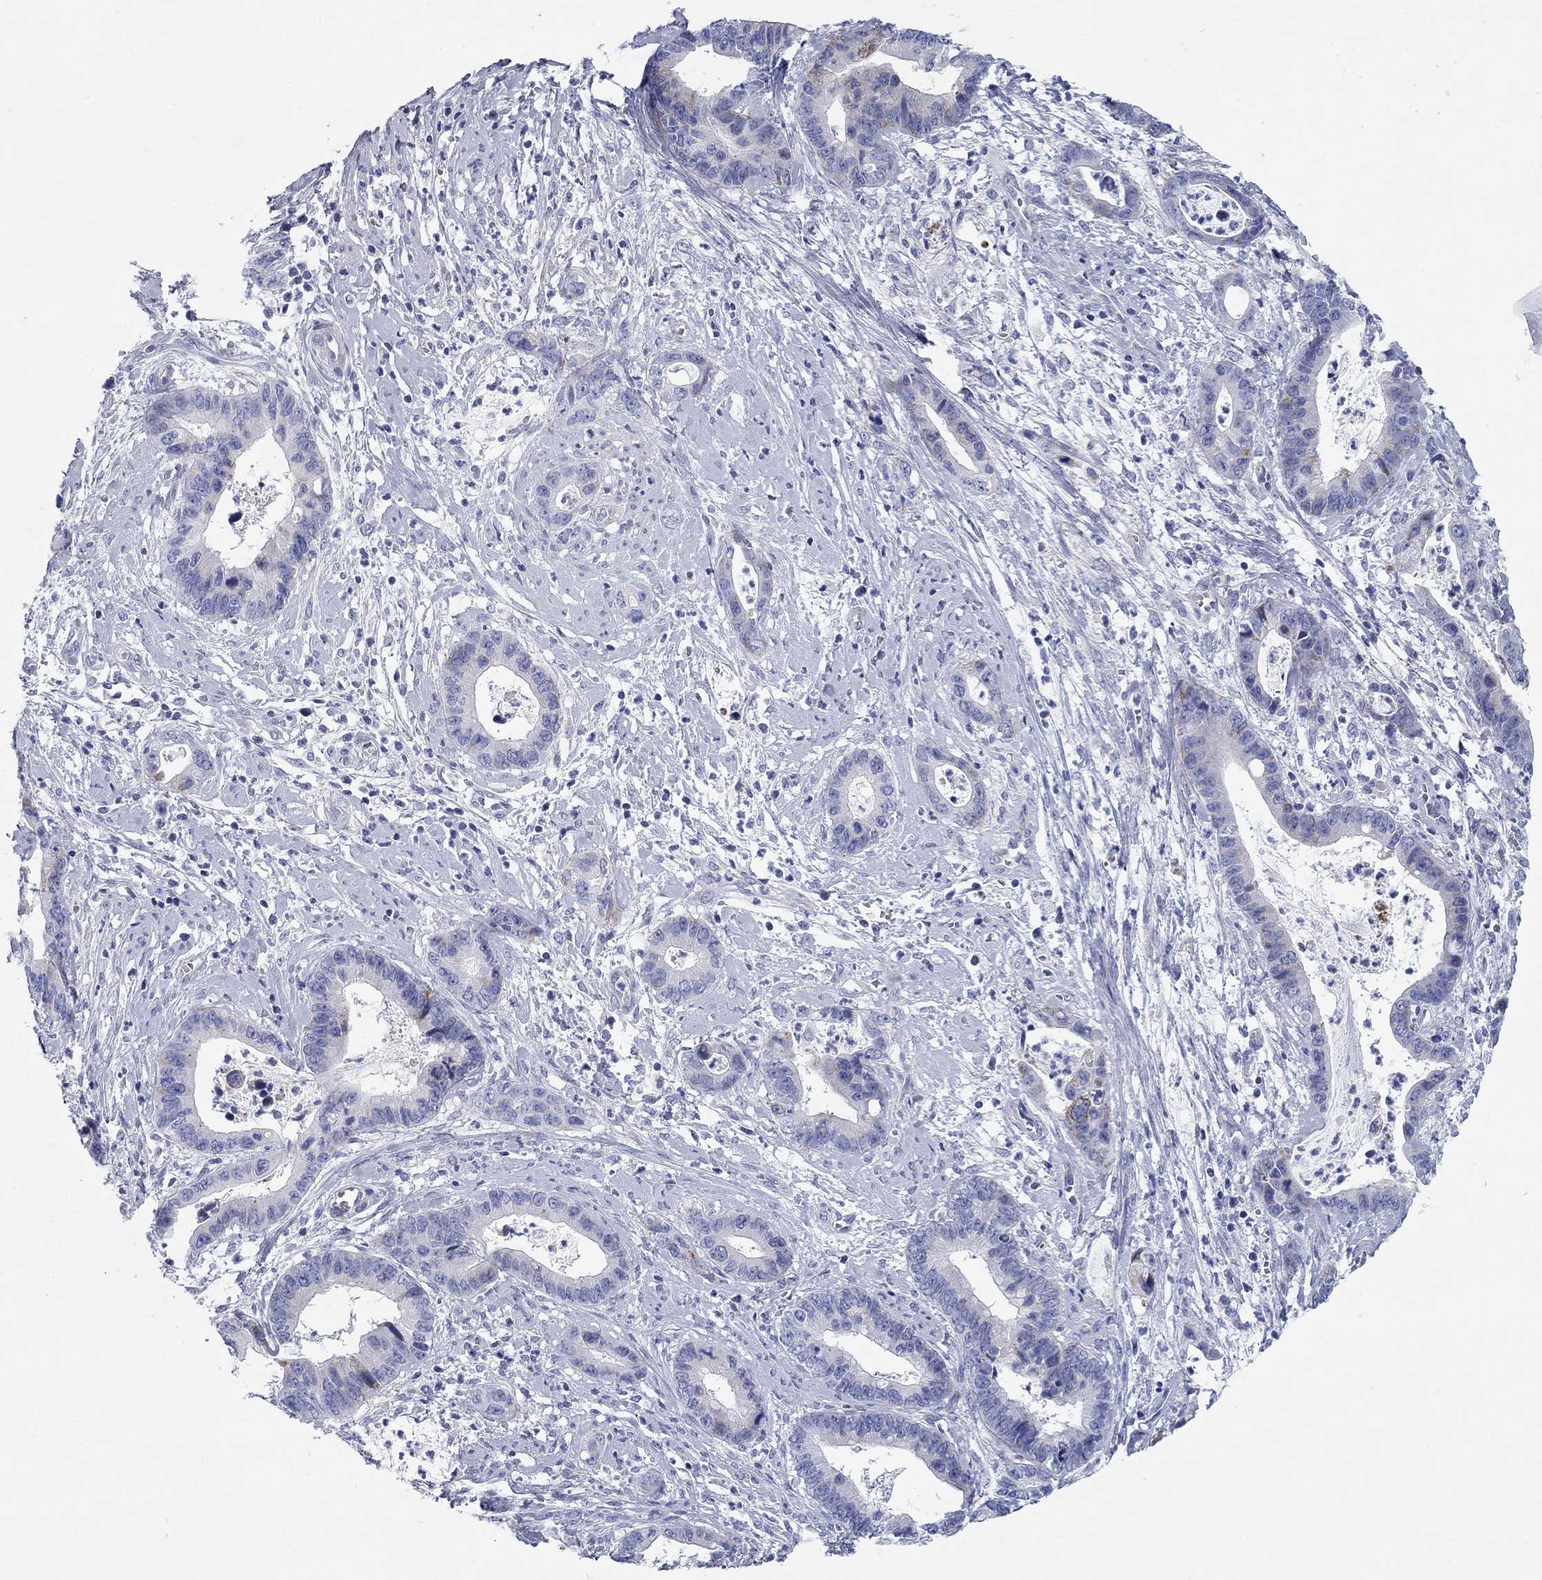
{"staining": {"intensity": "negative", "quantity": "none", "location": "none"}, "tissue": "cervical cancer", "cell_type": "Tumor cells", "image_type": "cancer", "snomed": [{"axis": "morphology", "description": "Adenocarcinoma, NOS"}, {"axis": "topography", "description": "Cervix"}], "caption": "DAB (3,3'-diaminobenzidine) immunohistochemical staining of cervical cancer (adenocarcinoma) exhibits no significant staining in tumor cells.", "gene": "CHI3L2", "patient": {"sex": "female", "age": 44}}